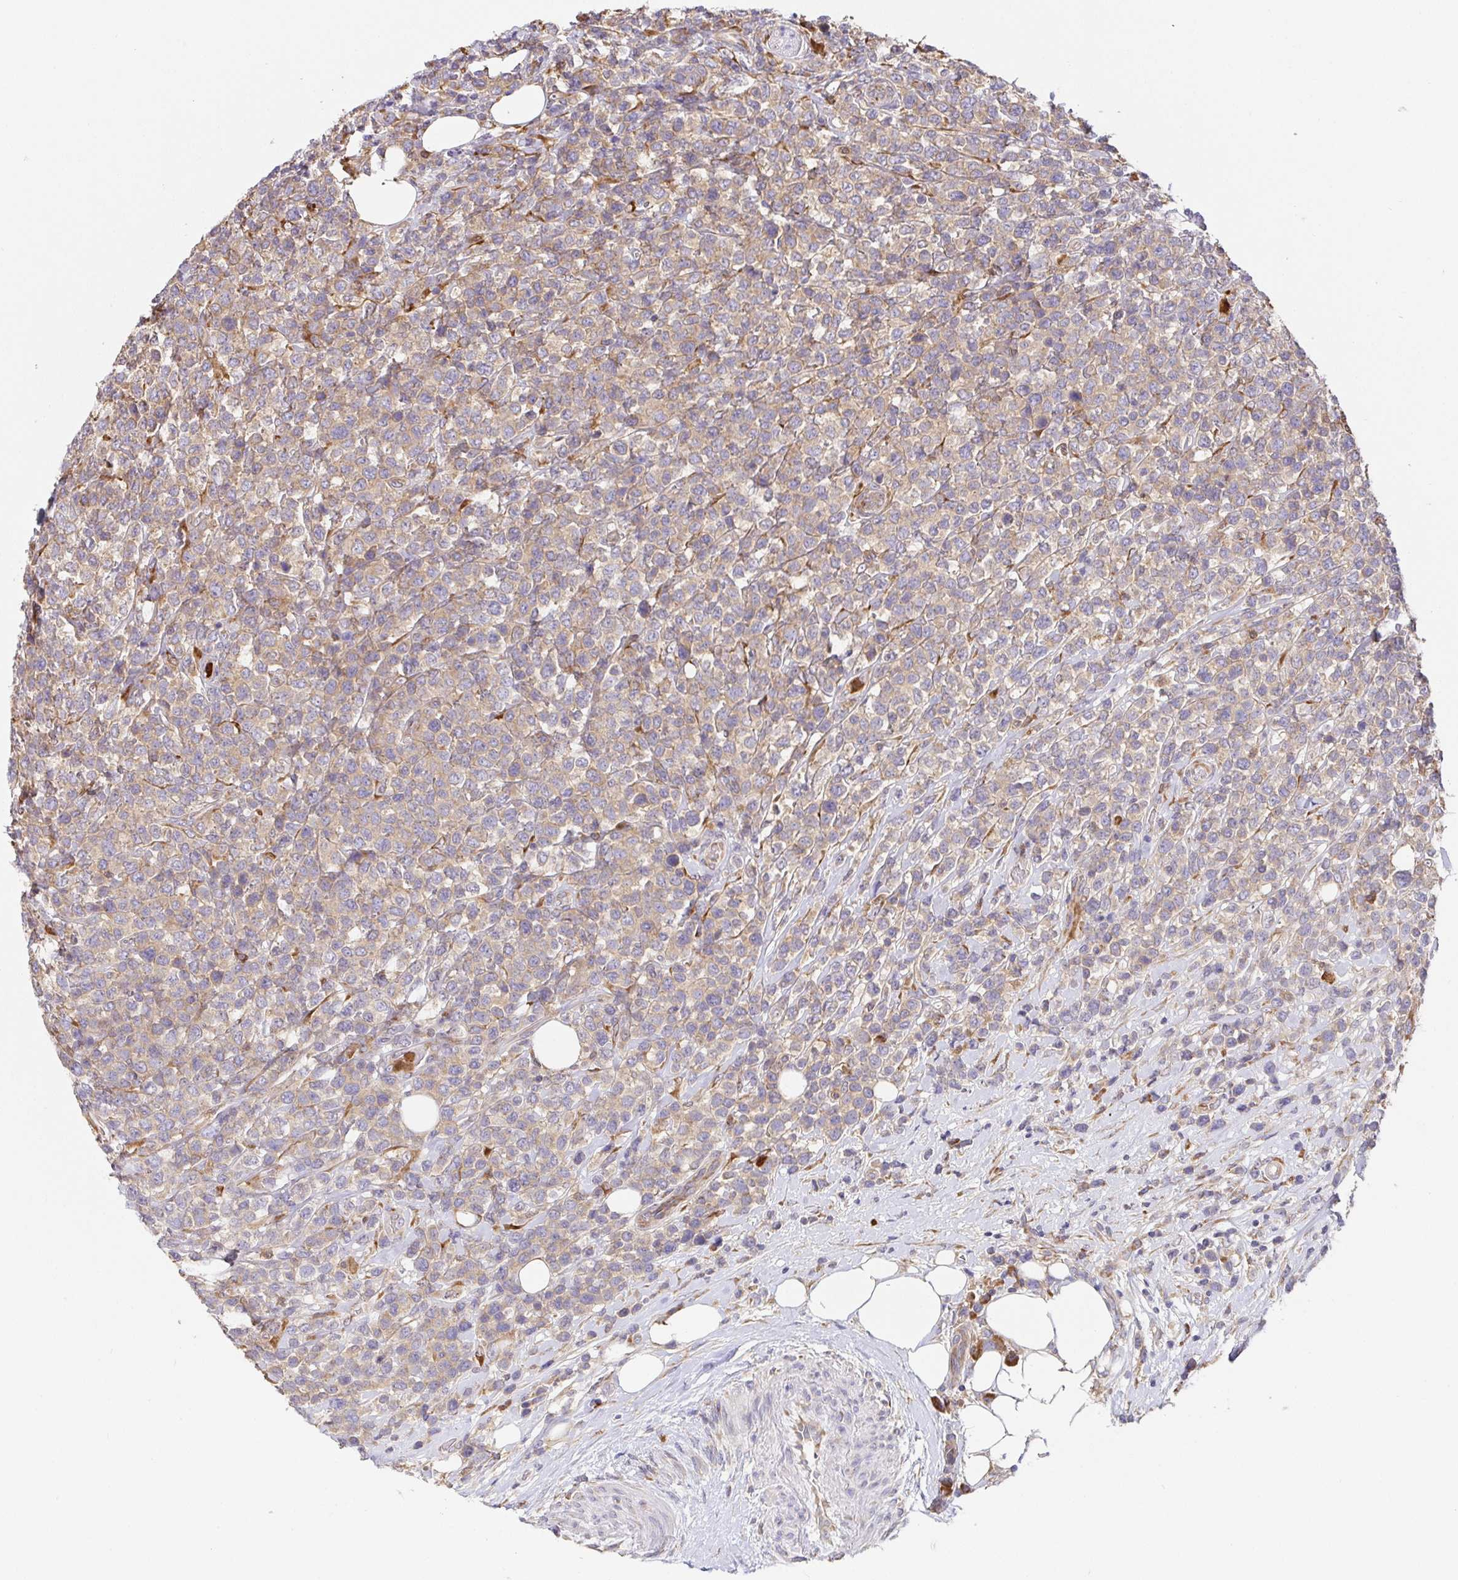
{"staining": {"intensity": "moderate", "quantity": ">75%", "location": "cytoplasmic/membranous"}, "tissue": "lymphoma", "cell_type": "Tumor cells", "image_type": "cancer", "snomed": [{"axis": "morphology", "description": "Malignant lymphoma, non-Hodgkin's type, High grade"}, {"axis": "topography", "description": "Soft tissue"}], "caption": "A high-resolution image shows immunohistochemistry staining of high-grade malignant lymphoma, non-Hodgkin's type, which reveals moderate cytoplasmic/membranous positivity in approximately >75% of tumor cells.", "gene": "PDPK1", "patient": {"sex": "female", "age": 56}}